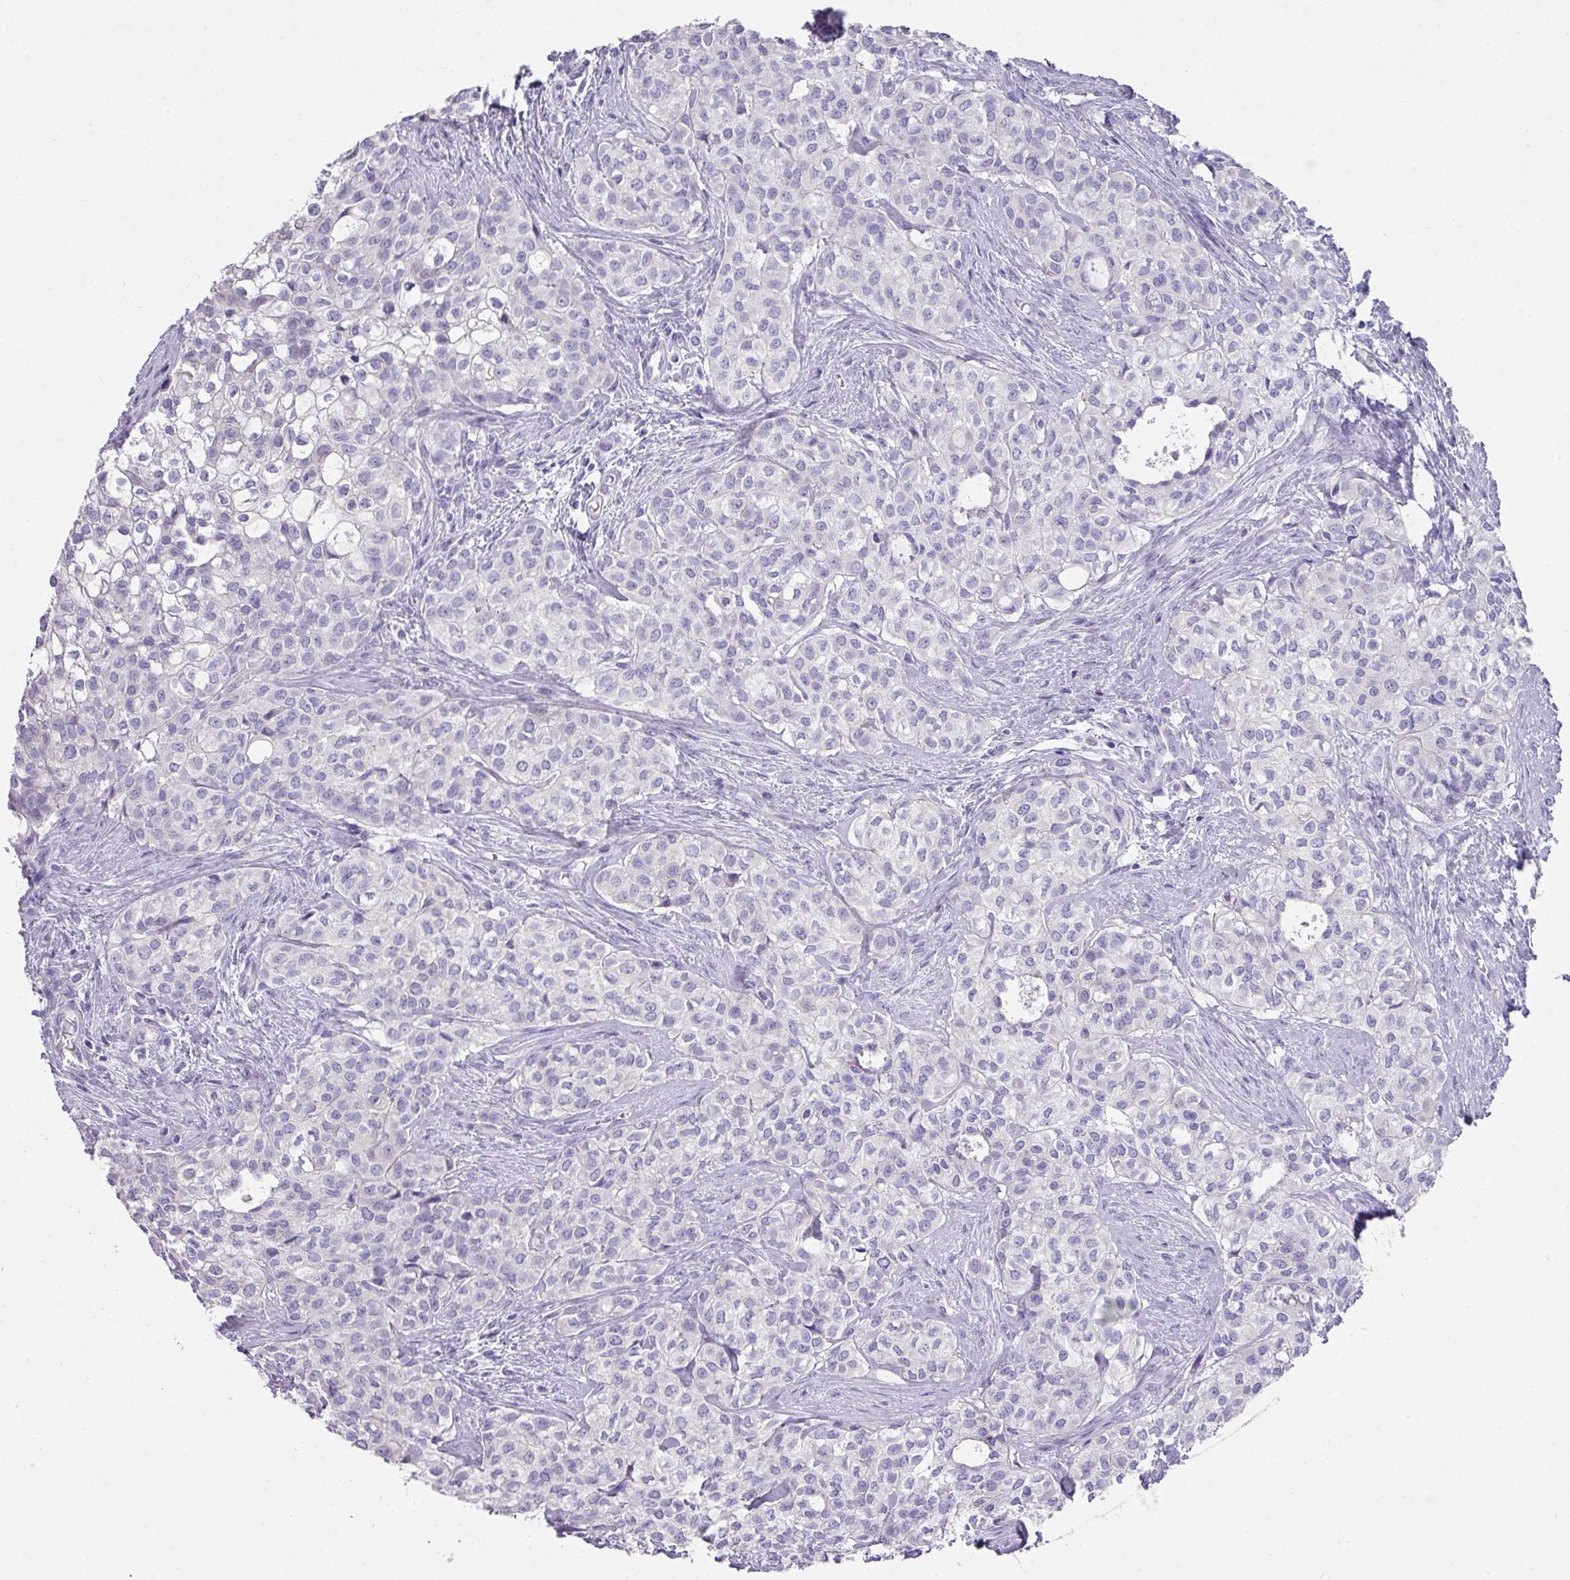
{"staining": {"intensity": "negative", "quantity": "none", "location": "none"}, "tissue": "head and neck cancer", "cell_type": "Tumor cells", "image_type": "cancer", "snomed": [{"axis": "morphology", "description": "Adenocarcinoma, NOS"}, {"axis": "topography", "description": "Head-Neck"}], "caption": "The micrograph demonstrates no significant expression in tumor cells of head and neck cancer (adenocarcinoma). (DAB immunohistochemistry visualized using brightfield microscopy, high magnification).", "gene": "GLI4", "patient": {"sex": "male", "age": 81}}